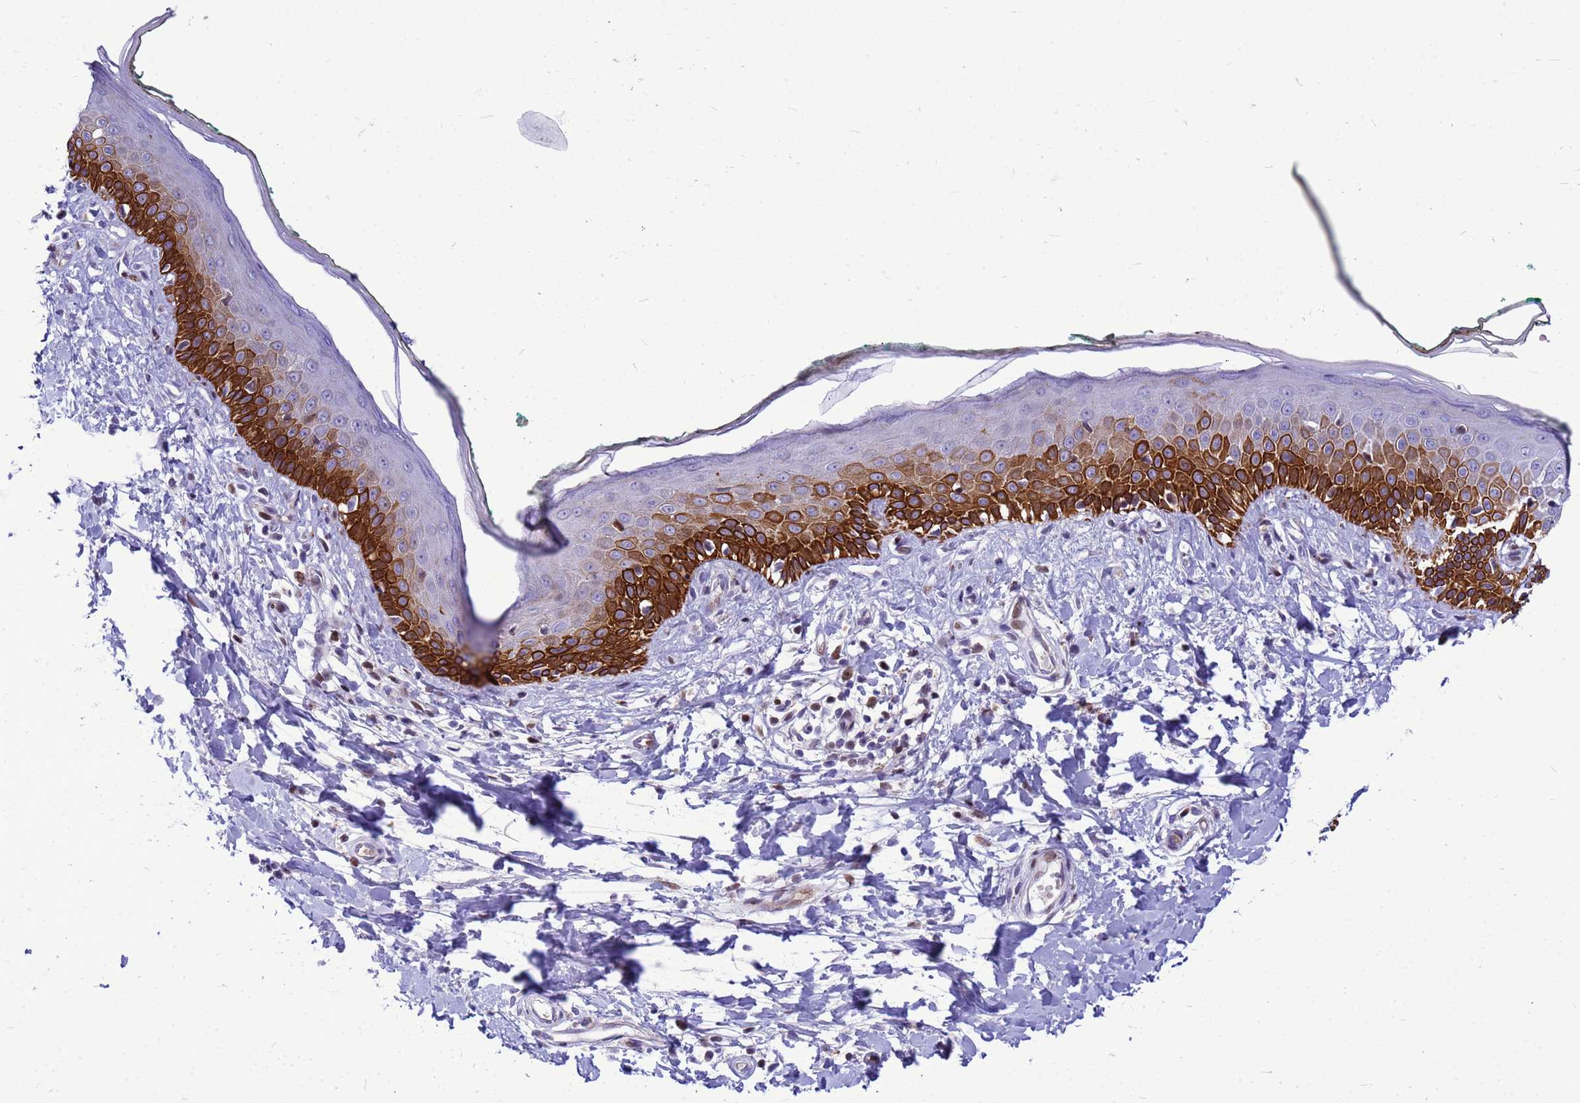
{"staining": {"intensity": "negative", "quantity": "none", "location": "none"}, "tissue": "skin", "cell_type": "Fibroblasts", "image_type": "normal", "snomed": [{"axis": "morphology", "description": "Normal tissue, NOS"}, {"axis": "morphology", "description": "Malignant melanoma, NOS"}, {"axis": "topography", "description": "Skin"}], "caption": "DAB immunohistochemical staining of unremarkable human skin reveals no significant staining in fibroblasts. (DAB (3,3'-diaminobenzidine) immunohistochemistry with hematoxylin counter stain).", "gene": "ADAMTS7", "patient": {"sex": "male", "age": 62}}